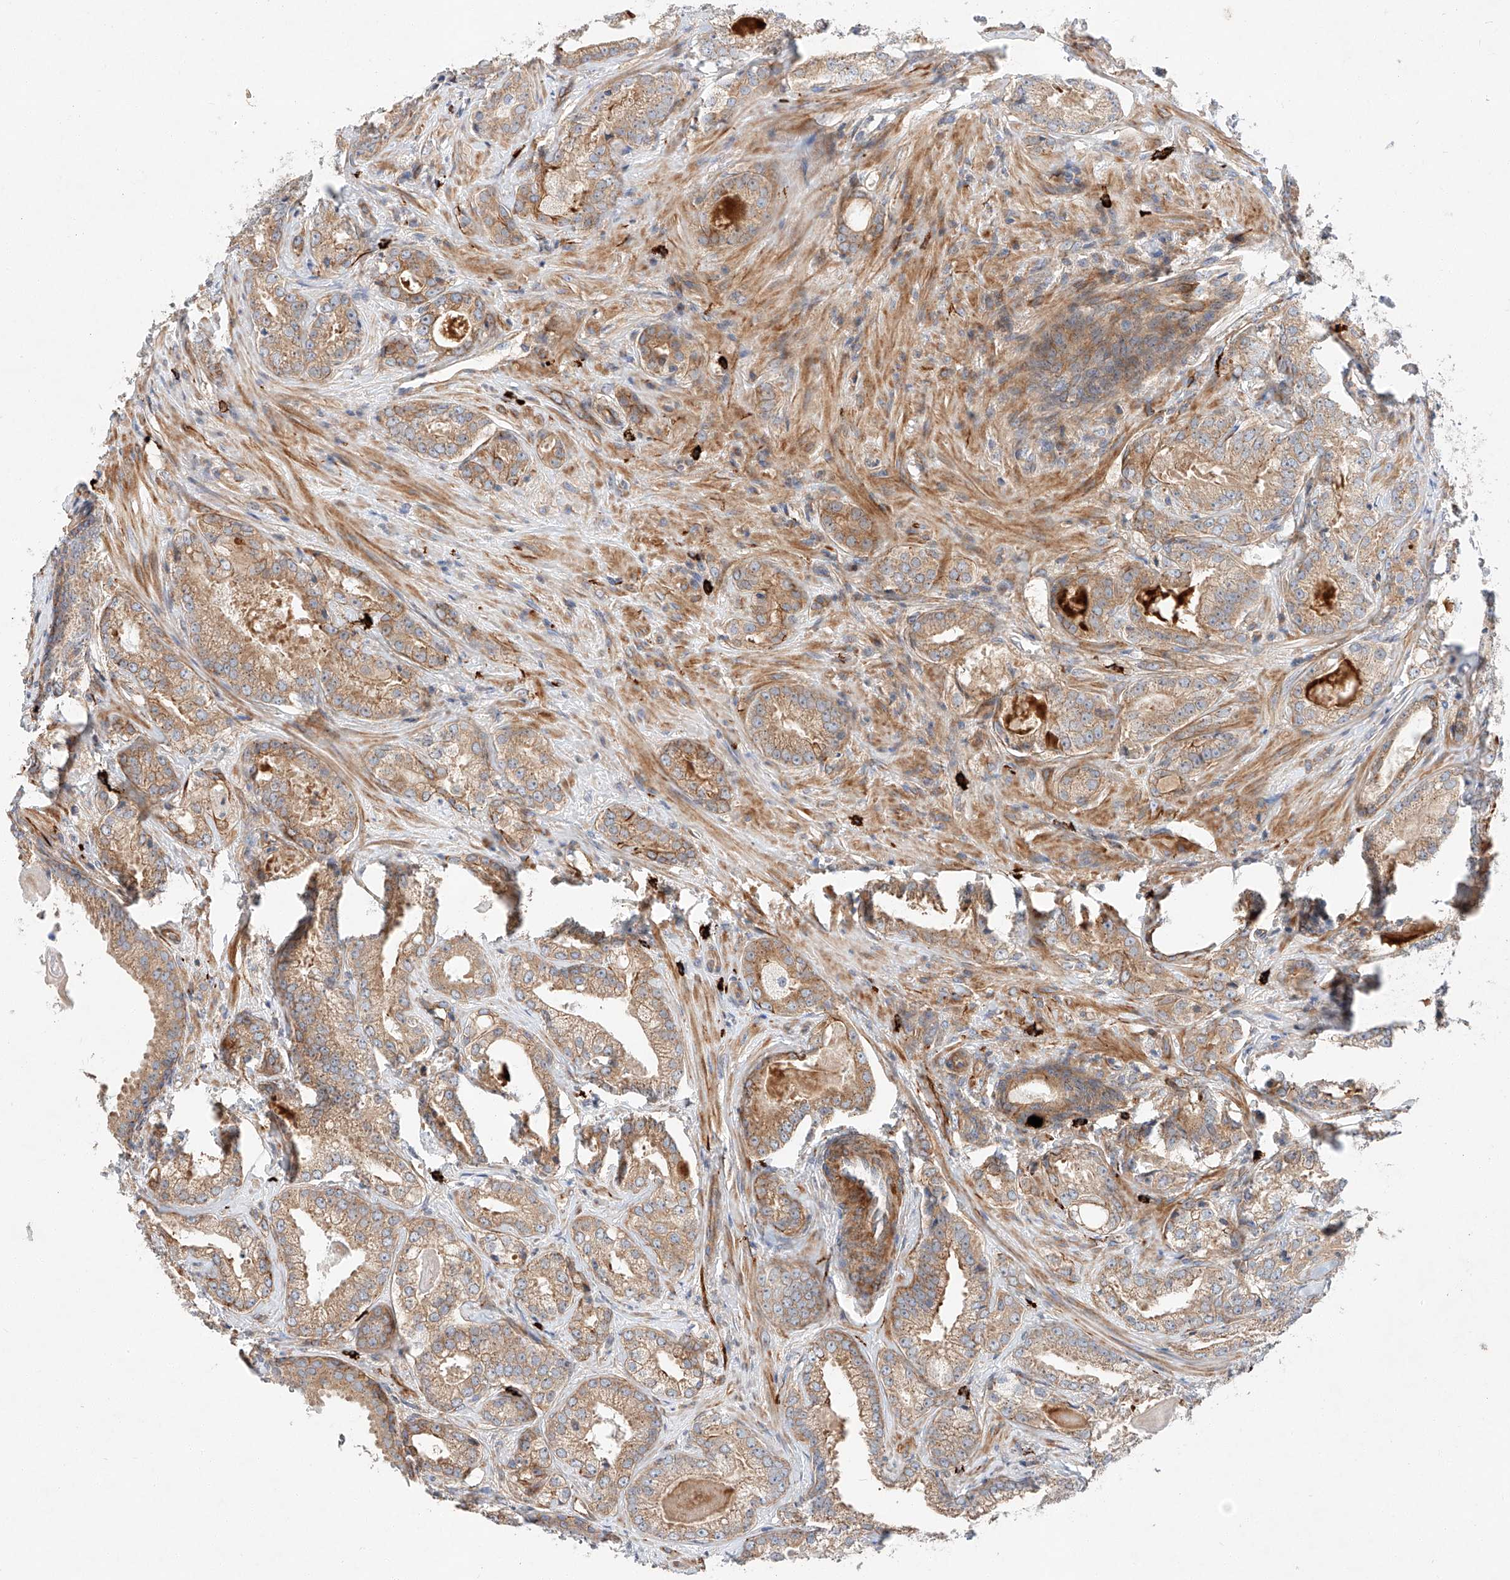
{"staining": {"intensity": "moderate", "quantity": "25%-75%", "location": "cytoplasmic/membranous"}, "tissue": "prostate cancer", "cell_type": "Tumor cells", "image_type": "cancer", "snomed": [{"axis": "morphology", "description": "Normal morphology"}, {"axis": "morphology", "description": "Adenocarcinoma, Low grade"}, {"axis": "topography", "description": "Prostate"}], "caption": "Moderate cytoplasmic/membranous expression is identified in approximately 25%-75% of tumor cells in adenocarcinoma (low-grade) (prostate).", "gene": "MINDY4", "patient": {"sex": "male", "age": 72}}